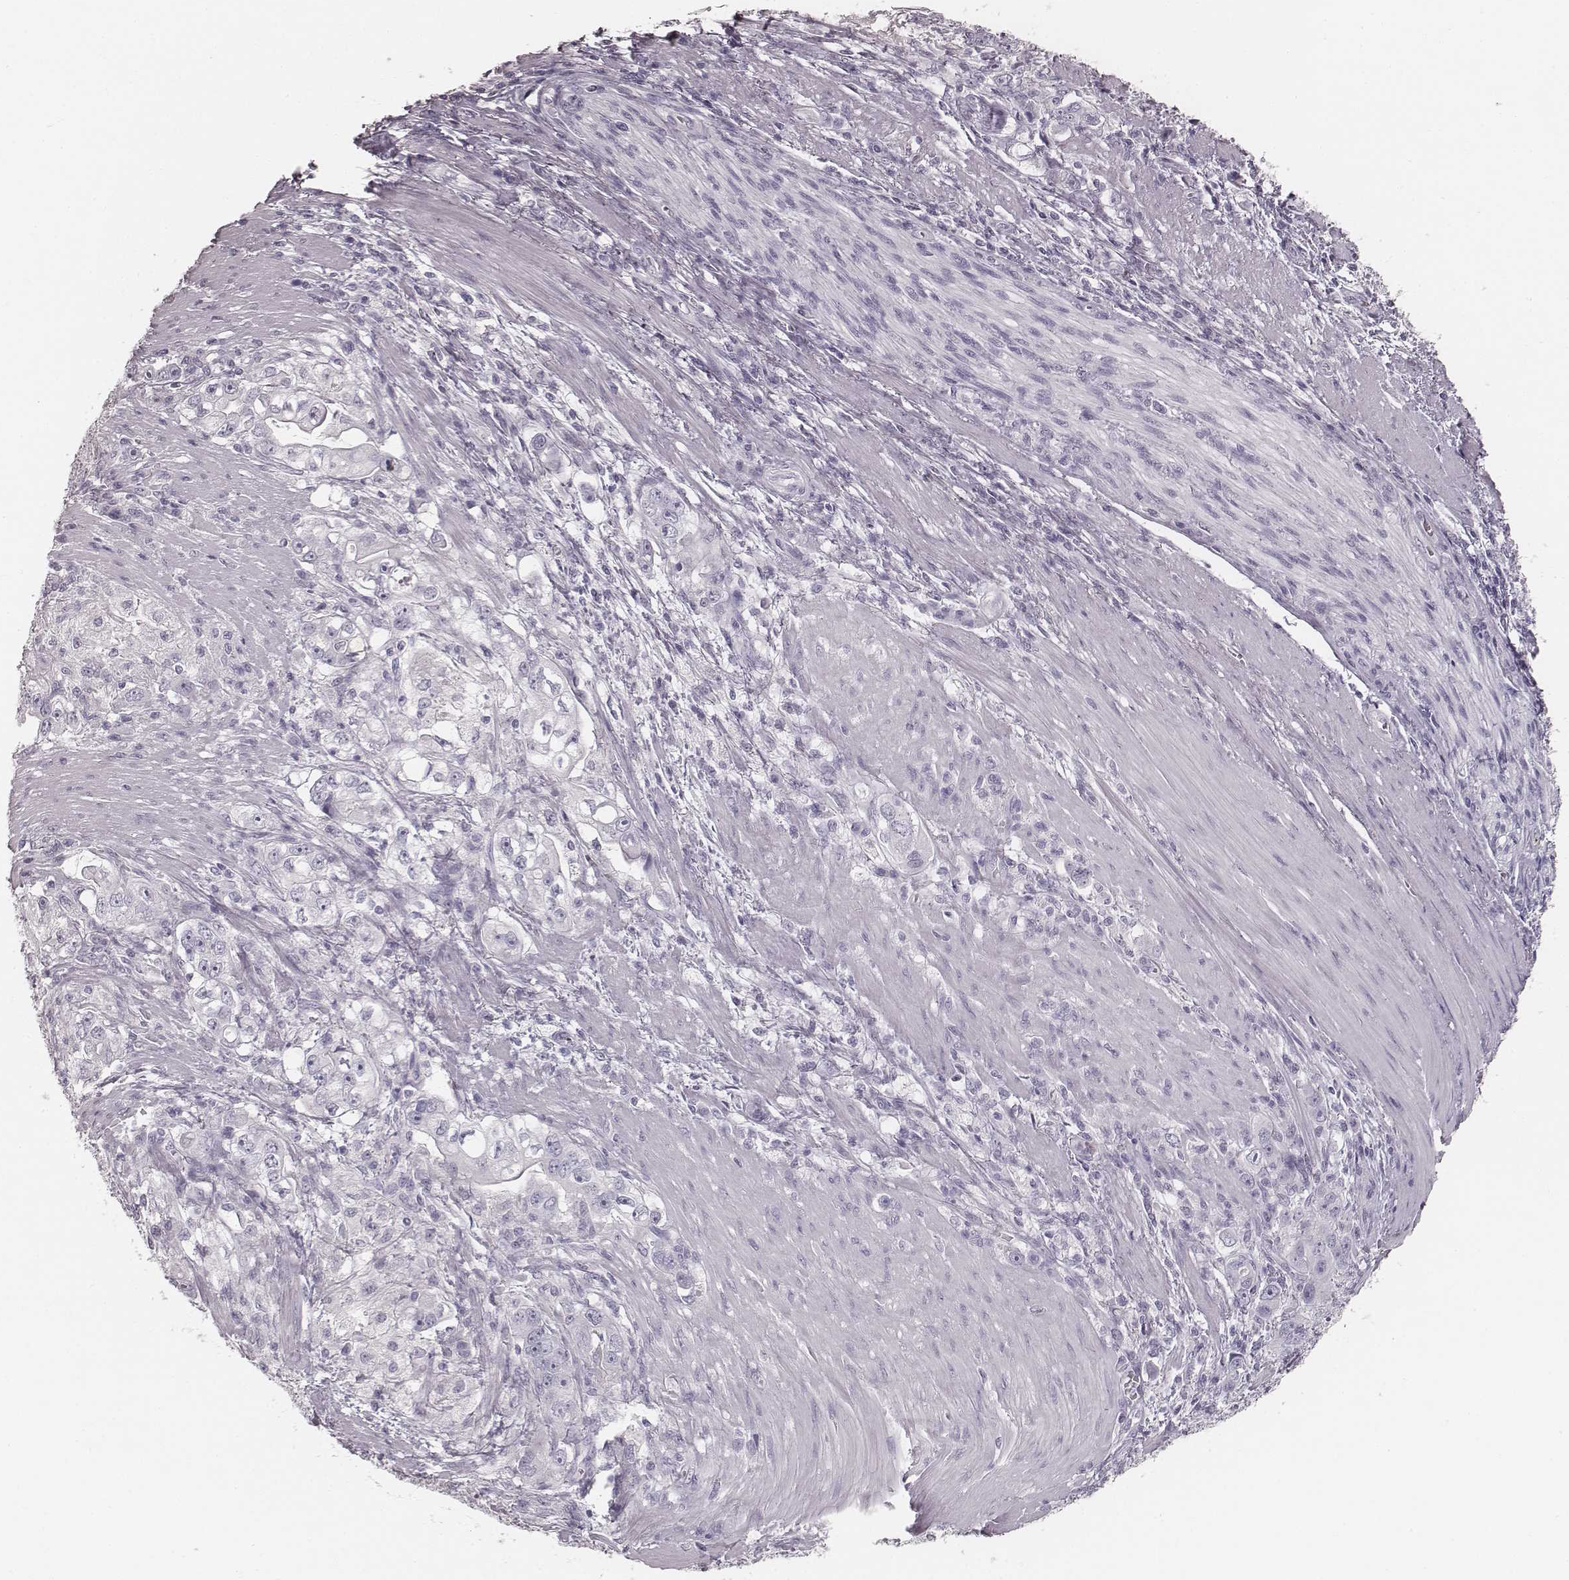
{"staining": {"intensity": "negative", "quantity": "none", "location": "none"}, "tissue": "stomach cancer", "cell_type": "Tumor cells", "image_type": "cancer", "snomed": [{"axis": "morphology", "description": "Adenocarcinoma, NOS"}, {"axis": "topography", "description": "Stomach, lower"}], "caption": "Micrograph shows no protein expression in tumor cells of stomach adenocarcinoma tissue. (DAB IHC visualized using brightfield microscopy, high magnification).", "gene": "KRT34", "patient": {"sex": "female", "age": 72}}